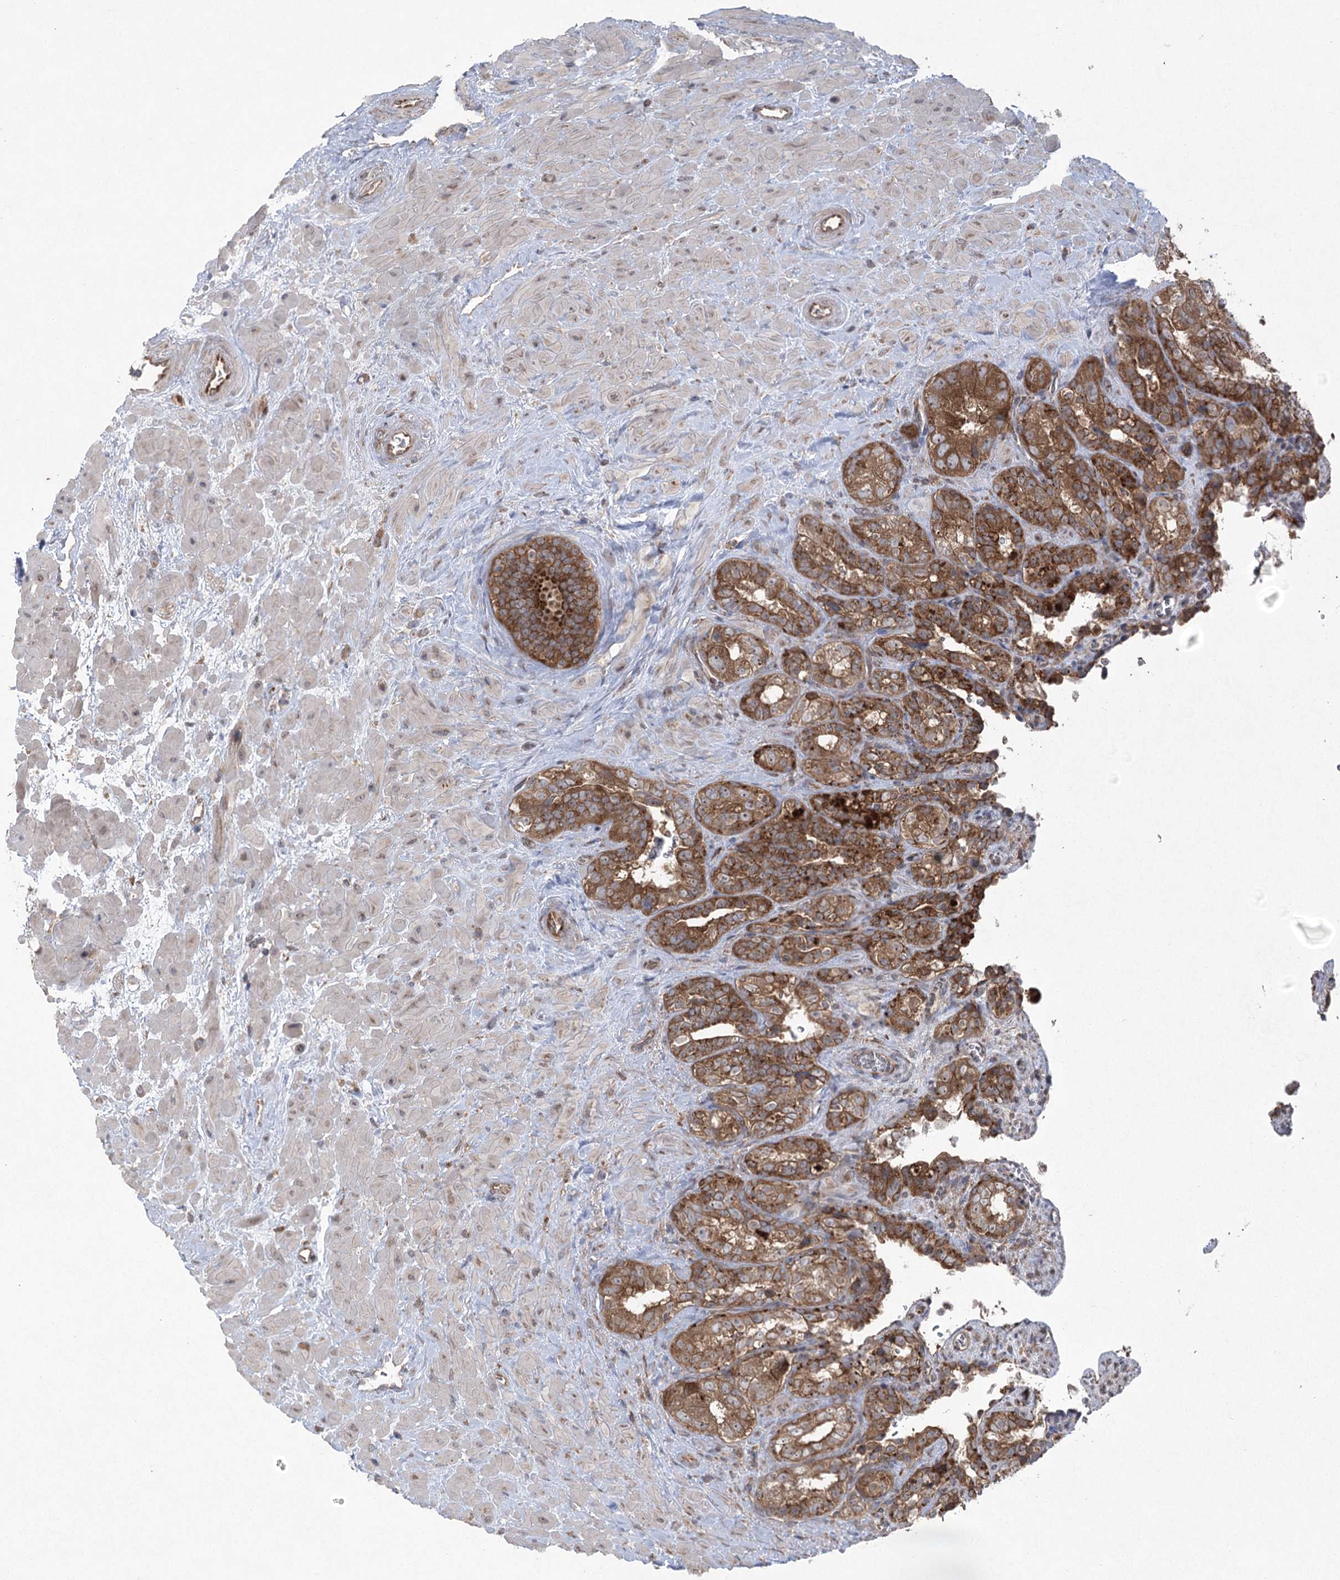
{"staining": {"intensity": "moderate", "quantity": ">75%", "location": "cytoplasmic/membranous"}, "tissue": "seminal vesicle", "cell_type": "Glandular cells", "image_type": "normal", "snomed": [{"axis": "morphology", "description": "Normal tissue, NOS"}, {"axis": "topography", "description": "Prostate"}, {"axis": "topography", "description": "Seminal veicle"}], "caption": "Normal seminal vesicle was stained to show a protein in brown. There is medium levels of moderate cytoplasmic/membranous positivity in approximately >75% of glandular cells.", "gene": "EIF3A", "patient": {"sex": "male", "age": 67}}